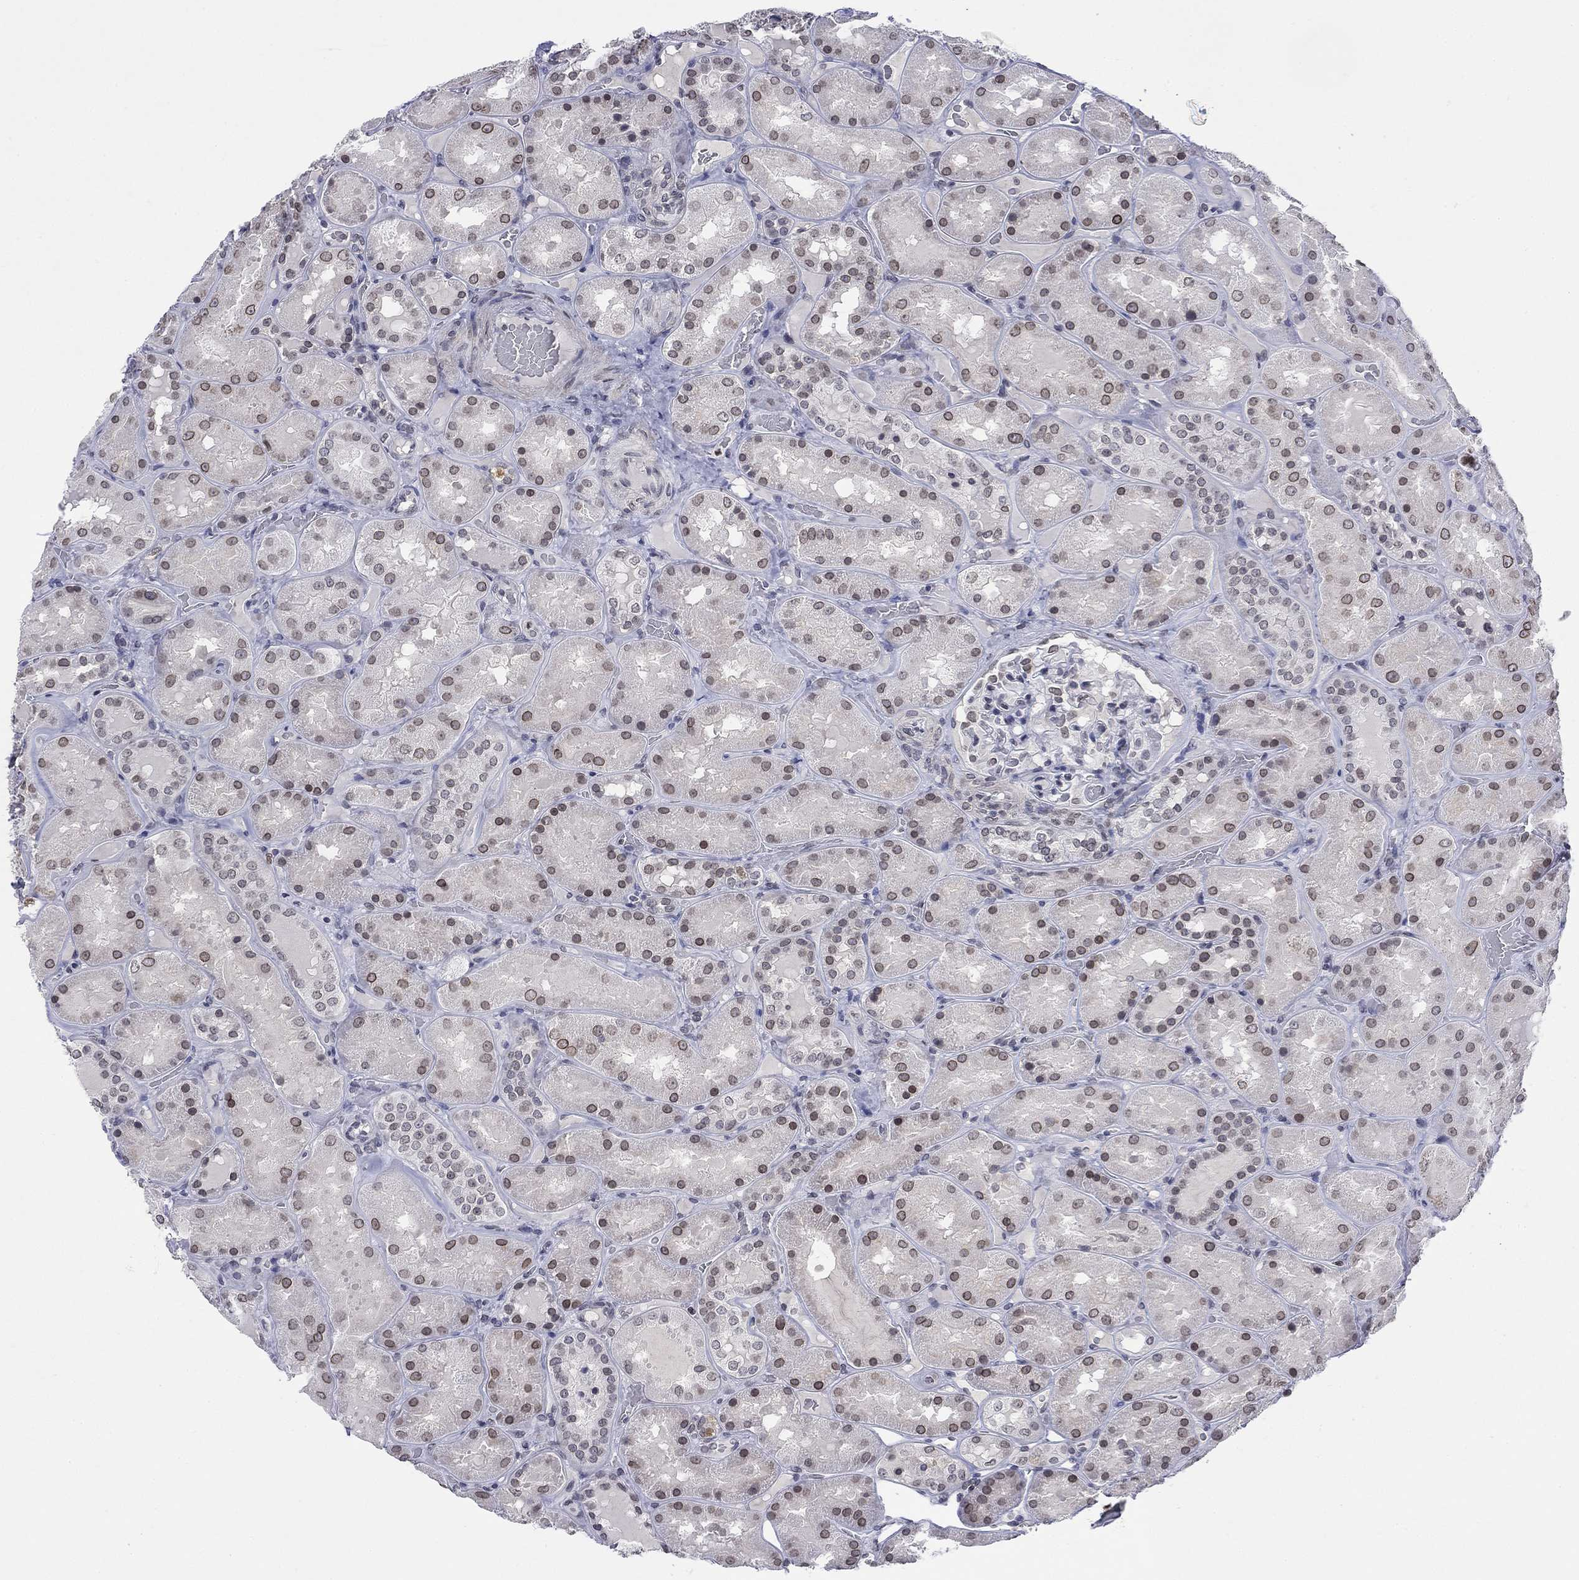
{"staining": {"intensity": "weak", "quantity": "<25%", "location": "nuclear"}, "tissue": "kidney", "cell_type": "Cells in glomeruli", "image_type": "normal", "snomed": [{"axis": "morphology", "description": "Normal tissue, NOS"}, {"axis": "topography", "description": "Kidney"}], "caption": "Immunohistochemistry (IHC) histopathology image of normal human kidney stained for a protein (brown), which shows no positivity in cells in glomeruli.", "gene": "TOR1AIP1", "patient": {"sex": "male", "age": 73}}